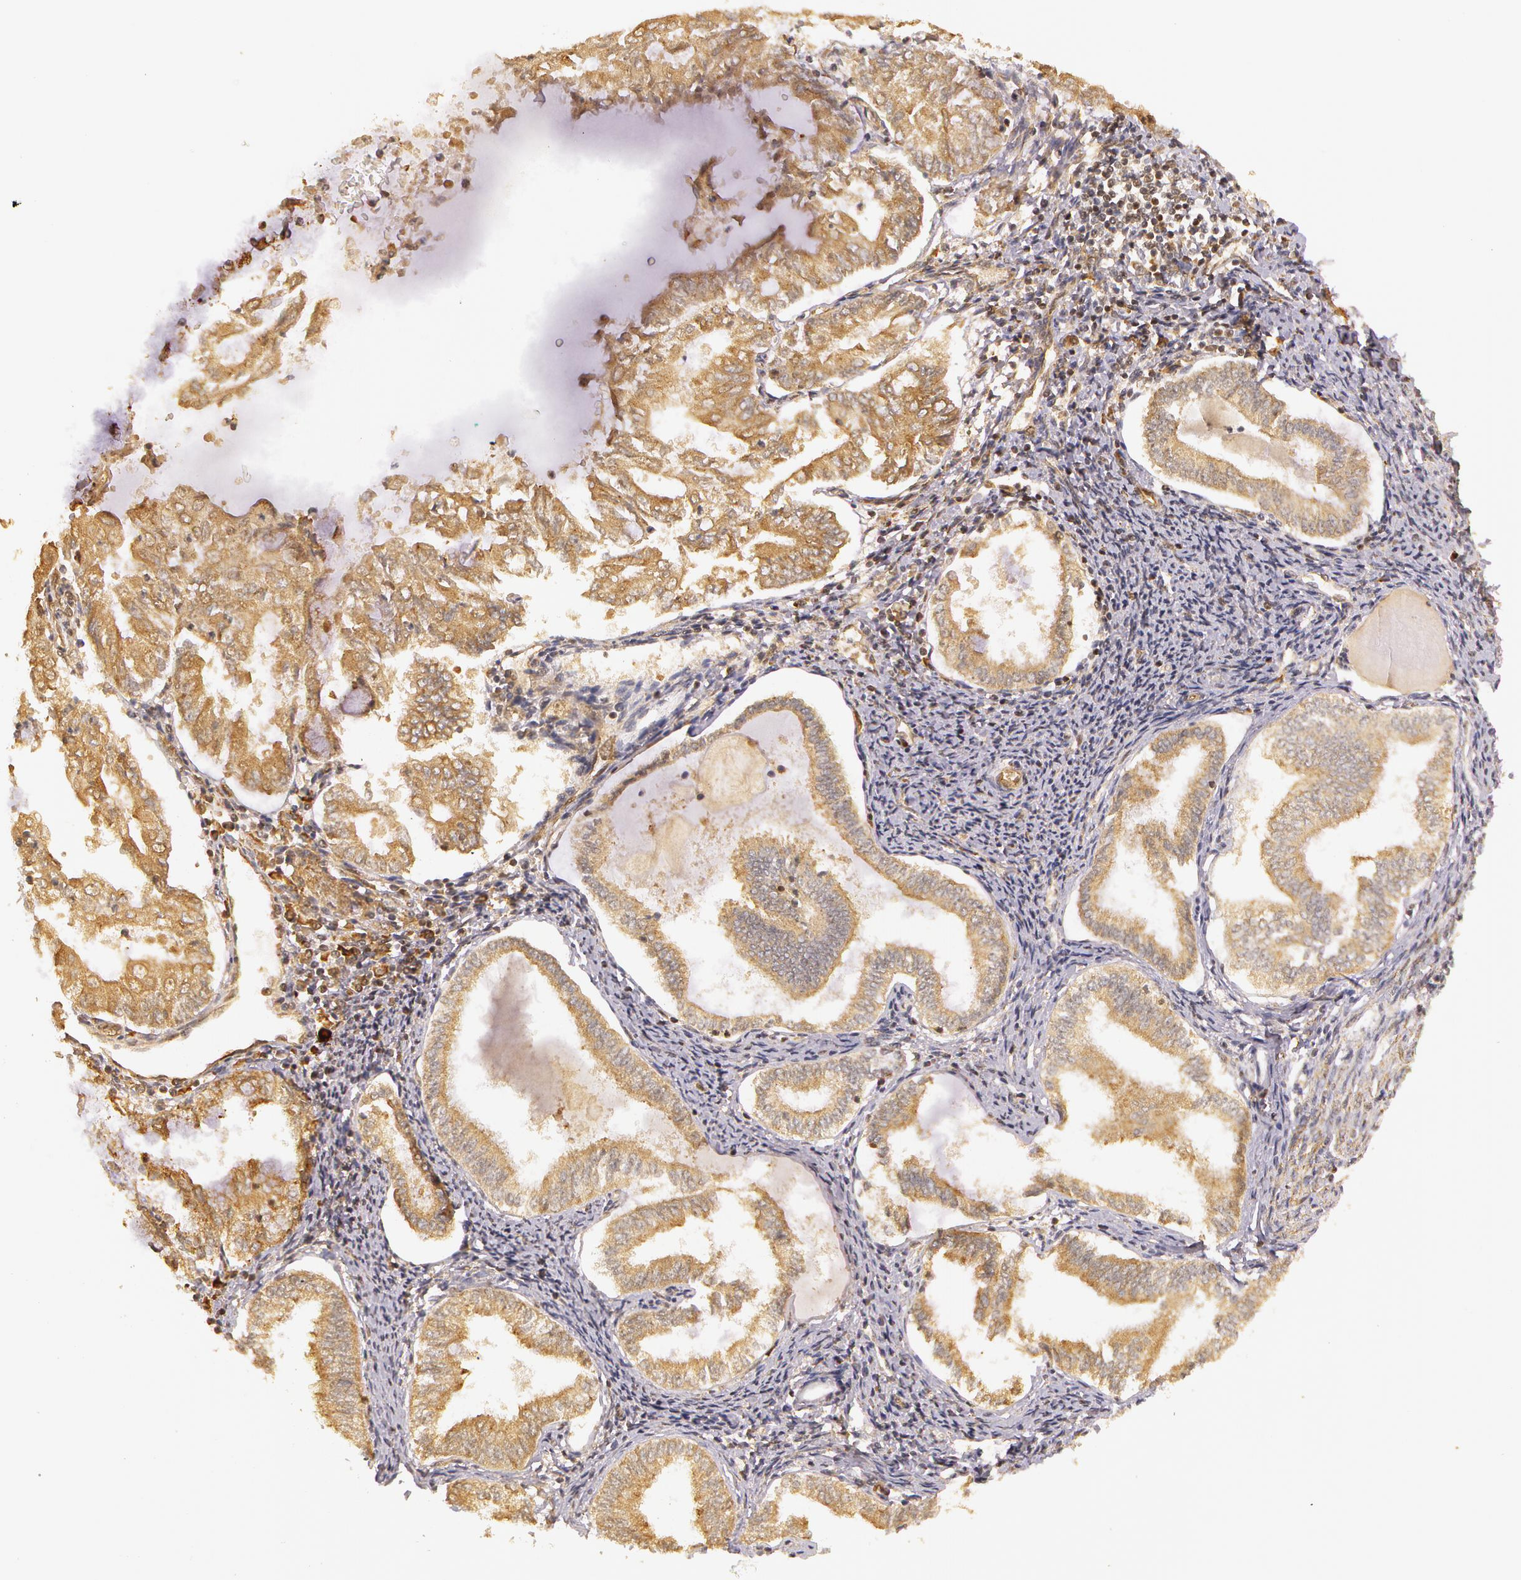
{"staining": {"intensity": "moderate", "quantity": ">75%", "location": "cytoplasmic/membranous"}, "tissue": "endometrial cancer", "cell_type": "Tumor cells", "image_type": "cancer", "snomed": [{"axis": "morphology", "description": "Adenocarcinoma, NOS"}, {"axis": "topography", "description": "Endometrium"}], "caption": "IHC (DAB) staining of adenocarcinoma (endometrial) exhibits moderate cytoplasmic/membranous protein staining in approximately >75% of tumor cells. (DAB IHC, brown staining for protein, blue staining for nuclei).", "gene": "ASCC2", "patient": {"sex": "female", "age": 79}}